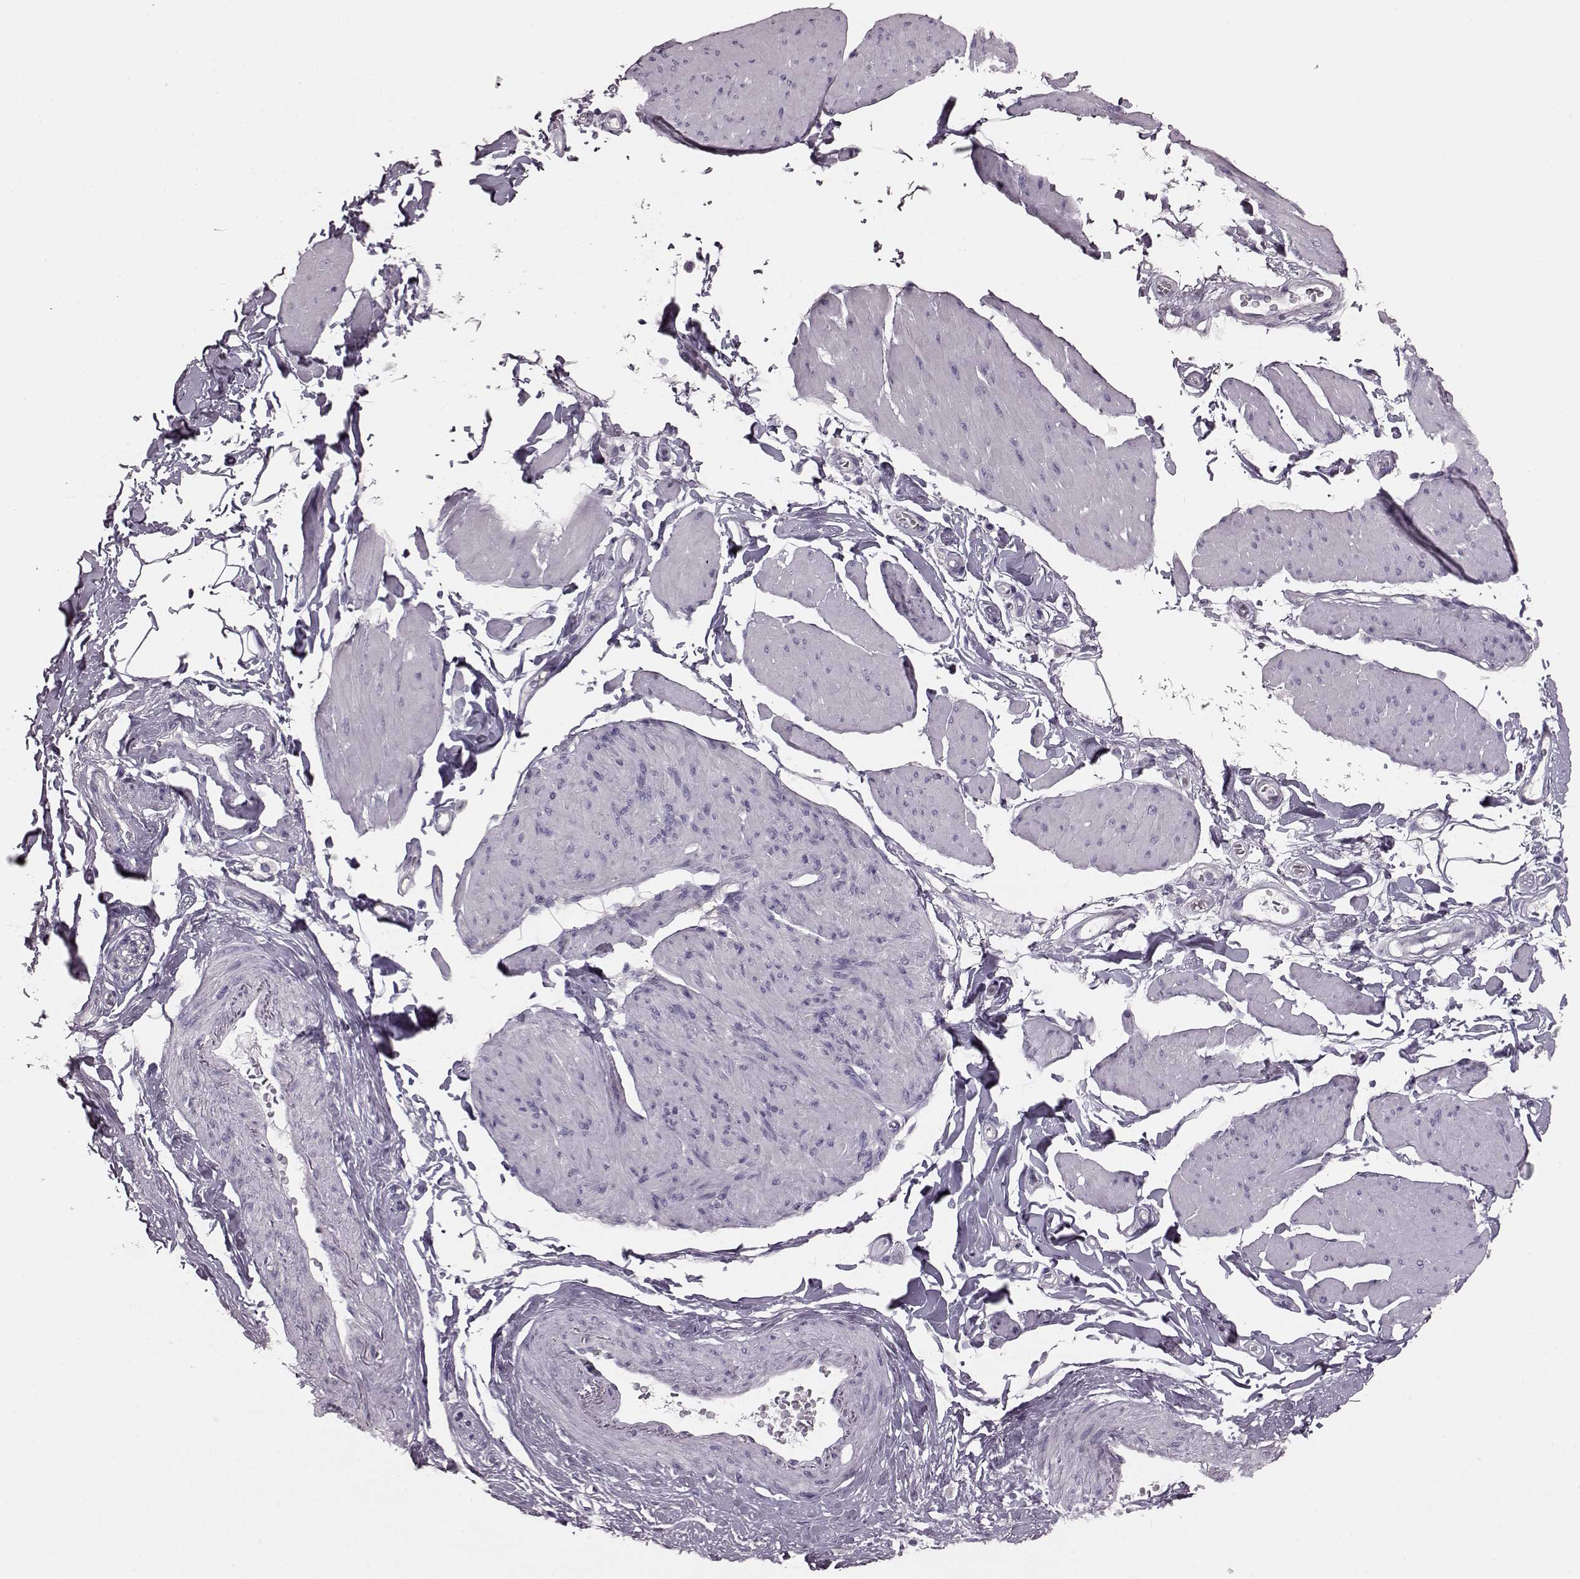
{"staining": {"intensity": "negative", "quantity": "none", "location": "none"}, "tissue": "smooth muscle", "cell_type": "Smooth muscle cells", "image_type": "normal", "snomed": [{"axis": "morphology", "description": "Normal tissue, NOS"}, {"axis": "topography", "description": "Adipose tissue"}, {"axis": "topography", "description": "Smooth muscle"}, {"axis": "topography", "description": "Peripheral nerve tissue"}], "caption": "IHC of unremarkable human smooth muscle displays no positivity in smooth muscle cells.", "gene": "SNTG1", "patient": {"sex": "male", "age": 83}}